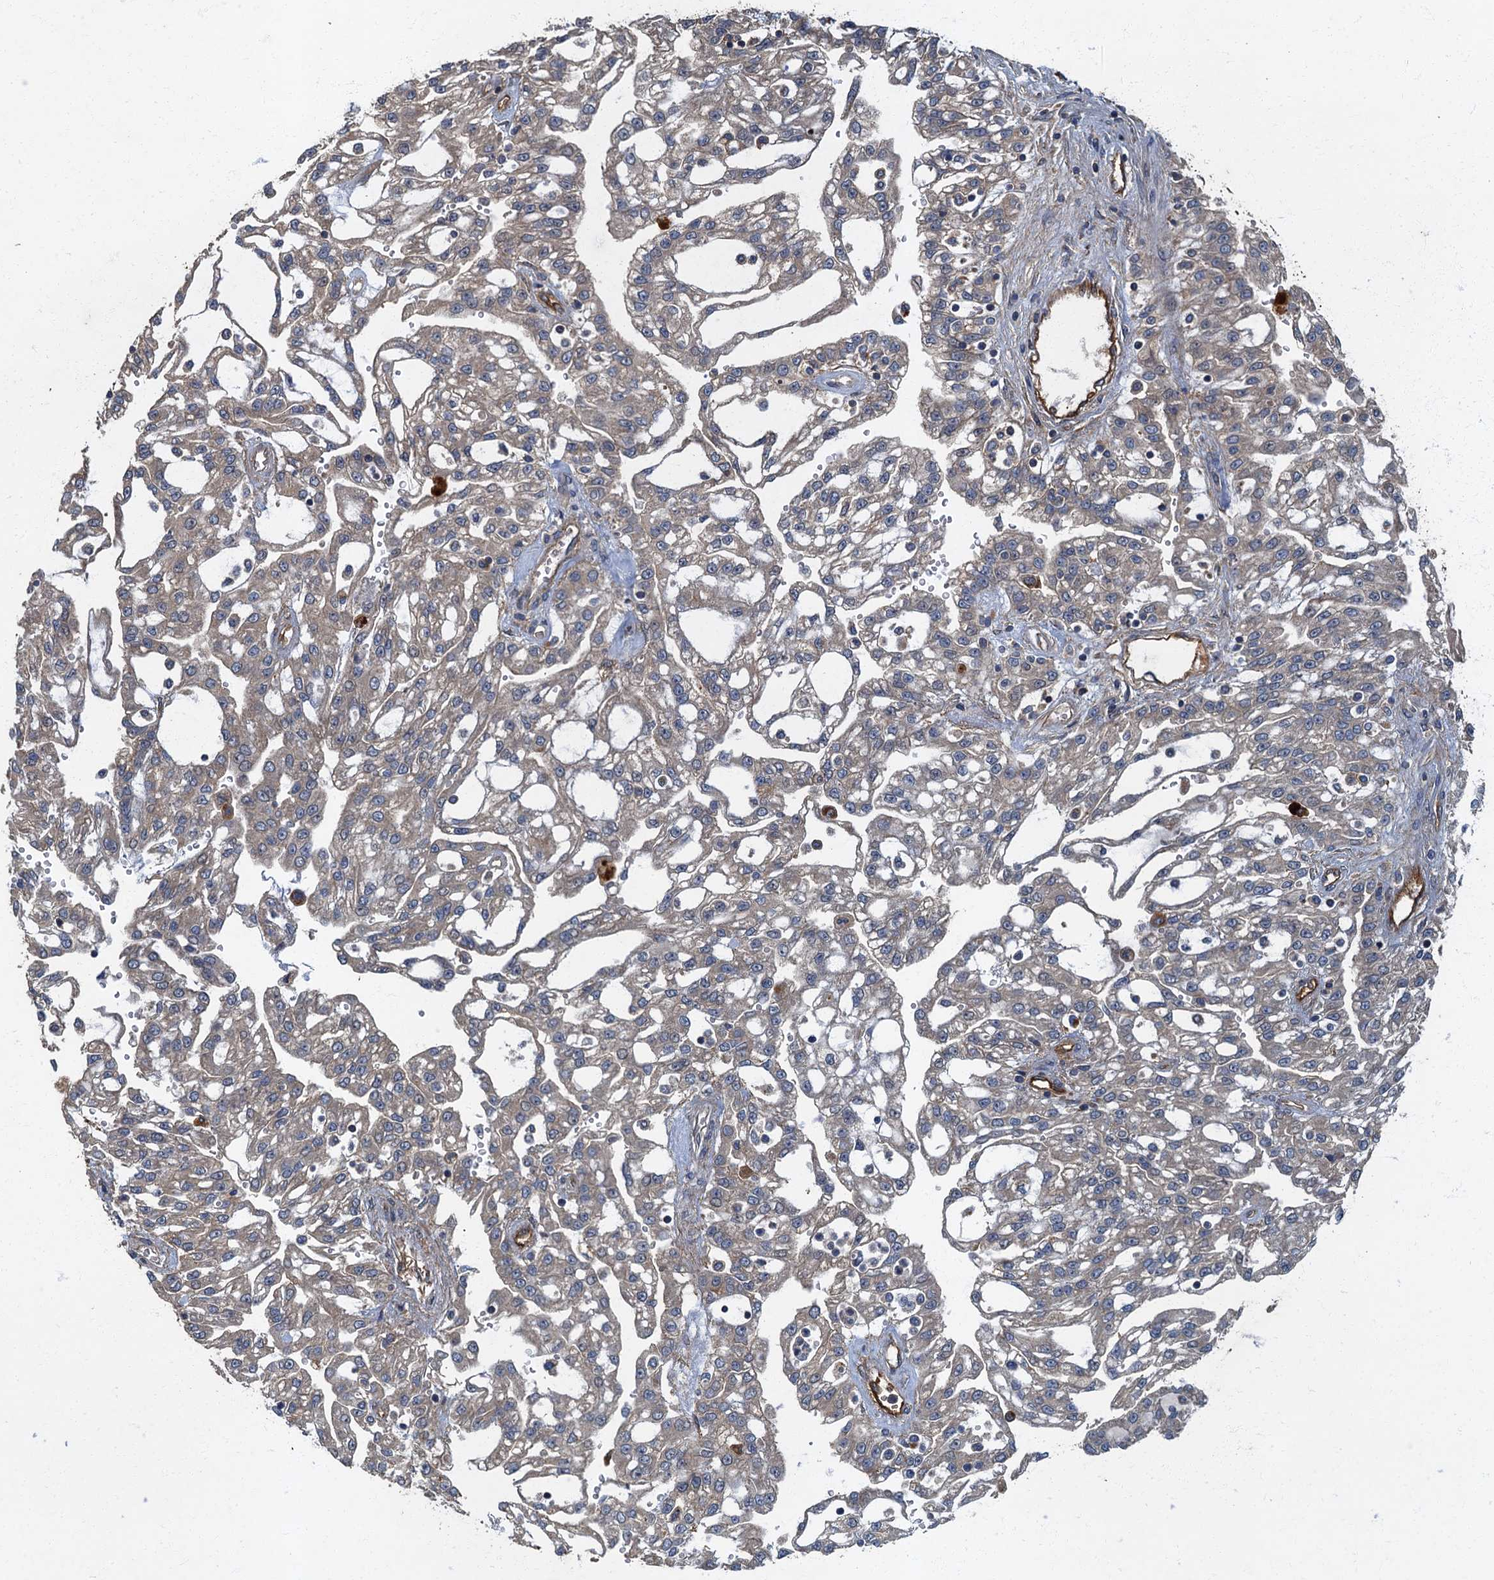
{"staining": {"intensity": "weak", "quantity": ">75%", "location": "cytoplasmic/membranous"}, "tissue": "renal cancer", "cell_type": "Tumor cells", "image_type": "cancer", "snomed": [{"axis": "morphology", "description": "Adenocarcinoma, NOS"}, {"axis": "topography", "description": "Kidney"}], "caption": "Brown immunohistochemical staining in renal adenocarcinoma shows weak cytoplasmic/membranous positivity in about >75% of tumor cells. (Brightfield microscopy of DAB IHC at high magnification).", "gene": "ARL11", "patient": {"sex": "male", "age": 63}}